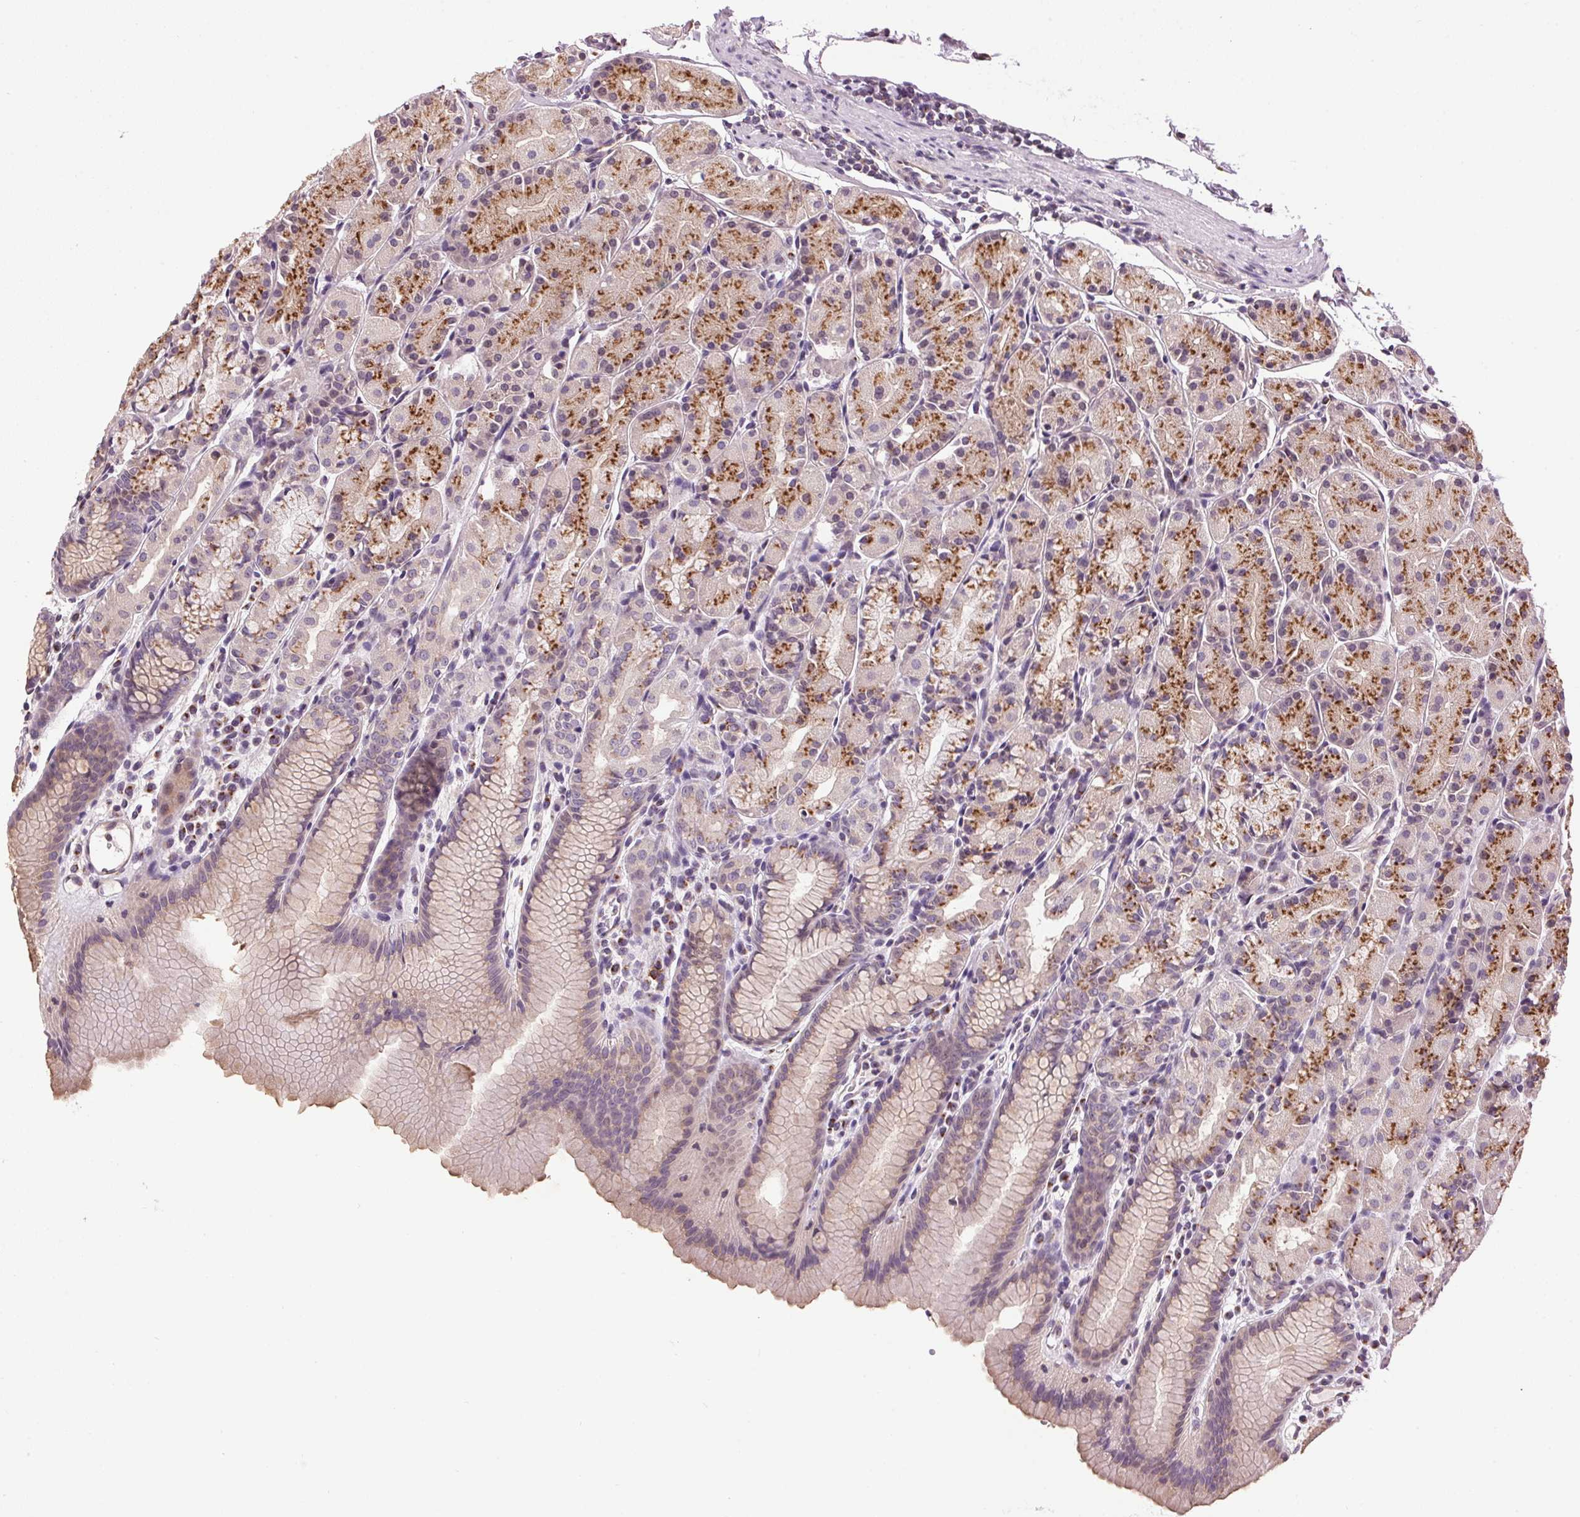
{"staining": {"intensity": "strong", "quantity": "25%-75%", "location": "cytoplasmic/membranous"}, "tissue": "stomach", "cell_type": "Glandular cells", "image_type": "normal", "snomed": [{"axis": "morphology", "description": "Normal tissue, NOS"}, {"axis": "topography", "description": "Stomach, upper"}], "caption": "Stomach stained with a brown dye reveals strong cytoplasmic/membranous positive positivity in approximately 25%-75% of glandular cells.", "gene": "GOLPH3", "patient": {"sex": "male", "age": 47}}